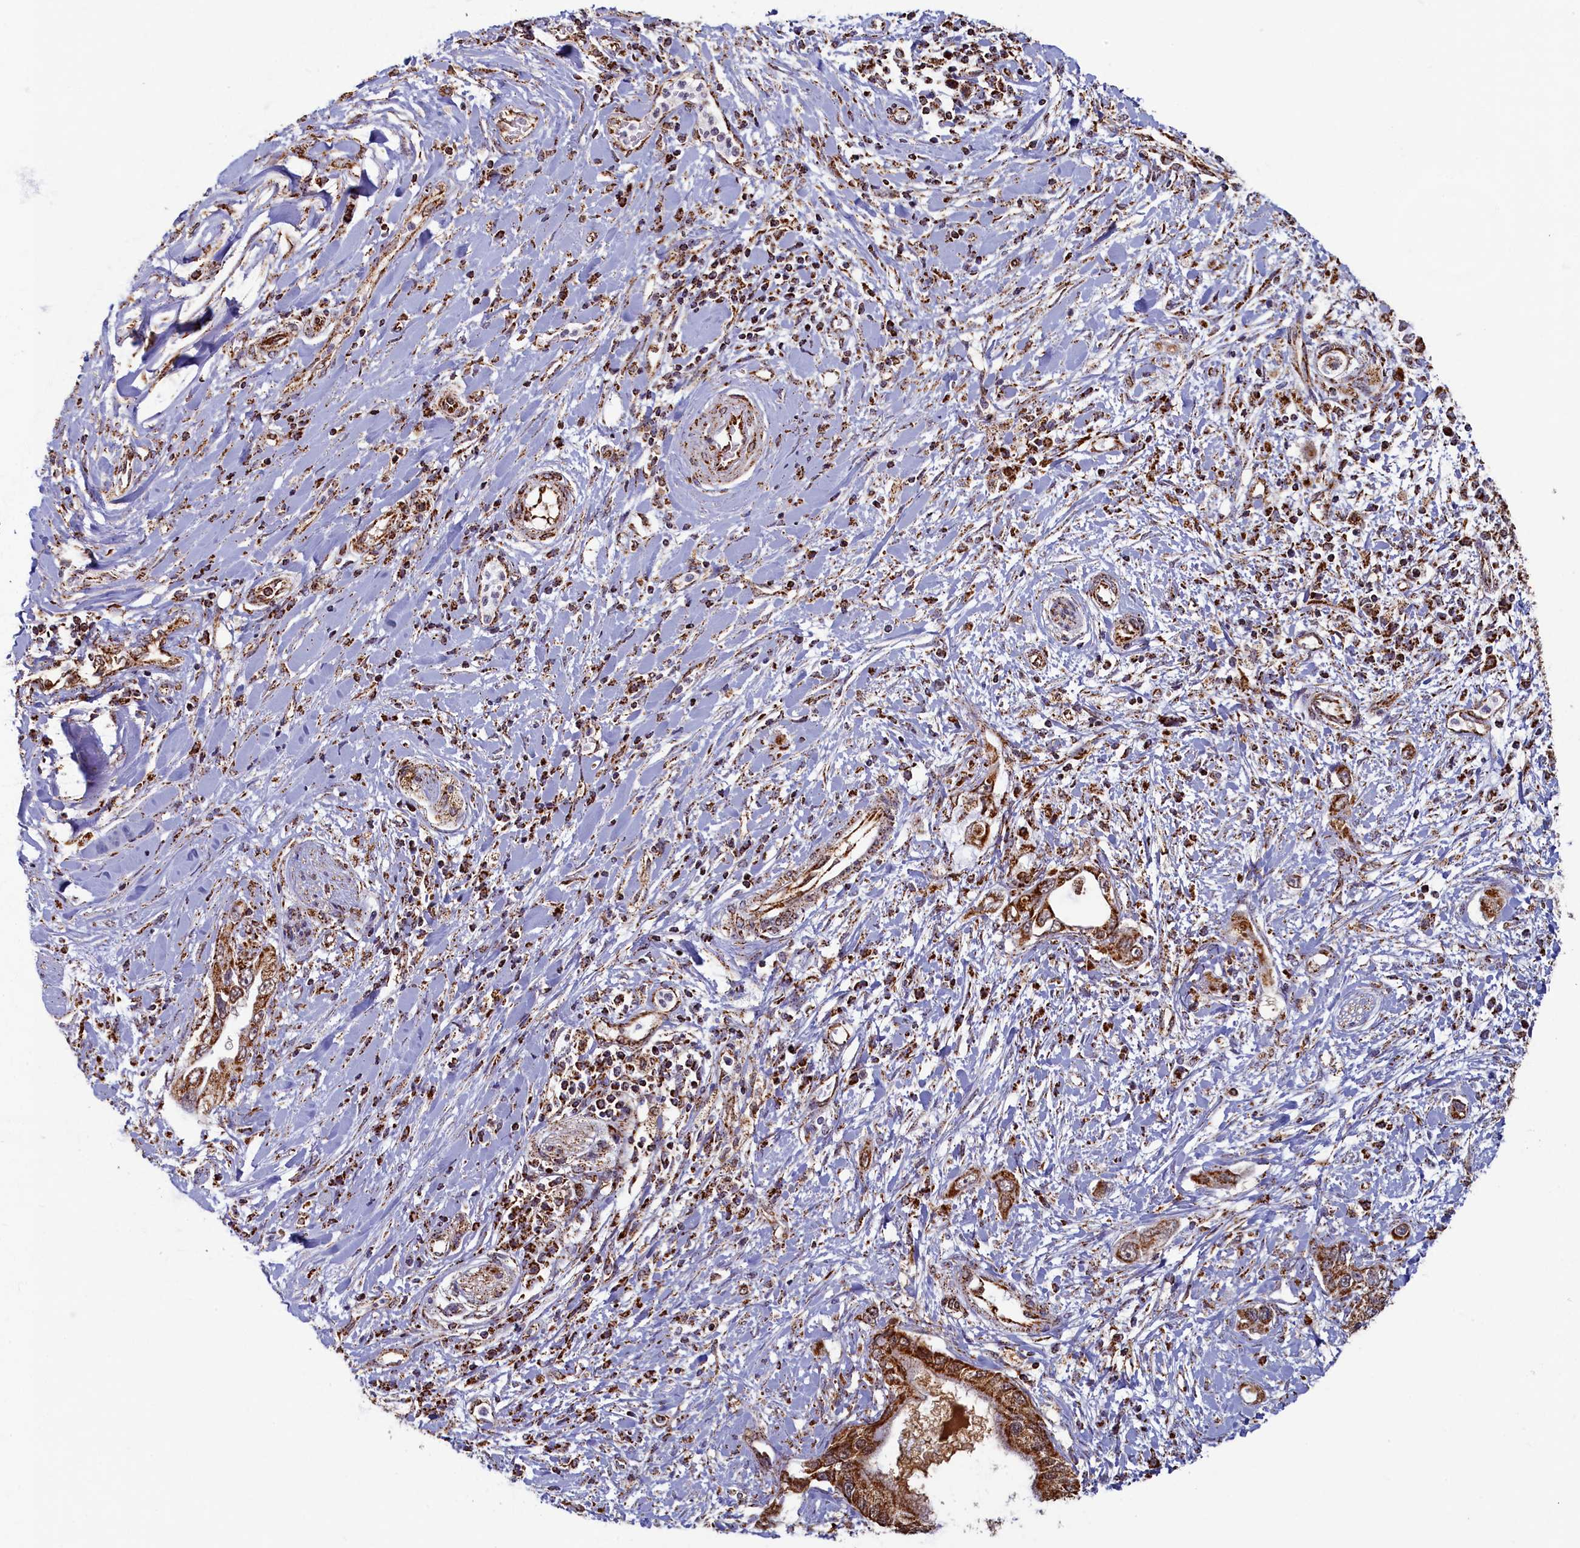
{"staining": {"intensity": "strong", "quantity": ">75%", "location": "cytoplasmic/membranous"}, "tissue": "pancreatic cancer", "cell_type": "Tumor cells", "image_type": "cancer", "snomed": [{"axis": "morphology", "description": "Inflammation, NOS"}, {"axis": "morphology", "description": "Adenocarcinoma, NOS"}, {"axis": "topography", "description": "Pancreas"}], "caption": "Protein expression by immunohistochemistry reveals strong cytoplasmic/membranous staining in approximately >75% of tumor cells in pancreatic cancer (adenocarcinoma). (DAB IHC with brightfield microscopy, high magnification).", "gene": "SPR", "patient": {"sex": "female", "age": 56}}